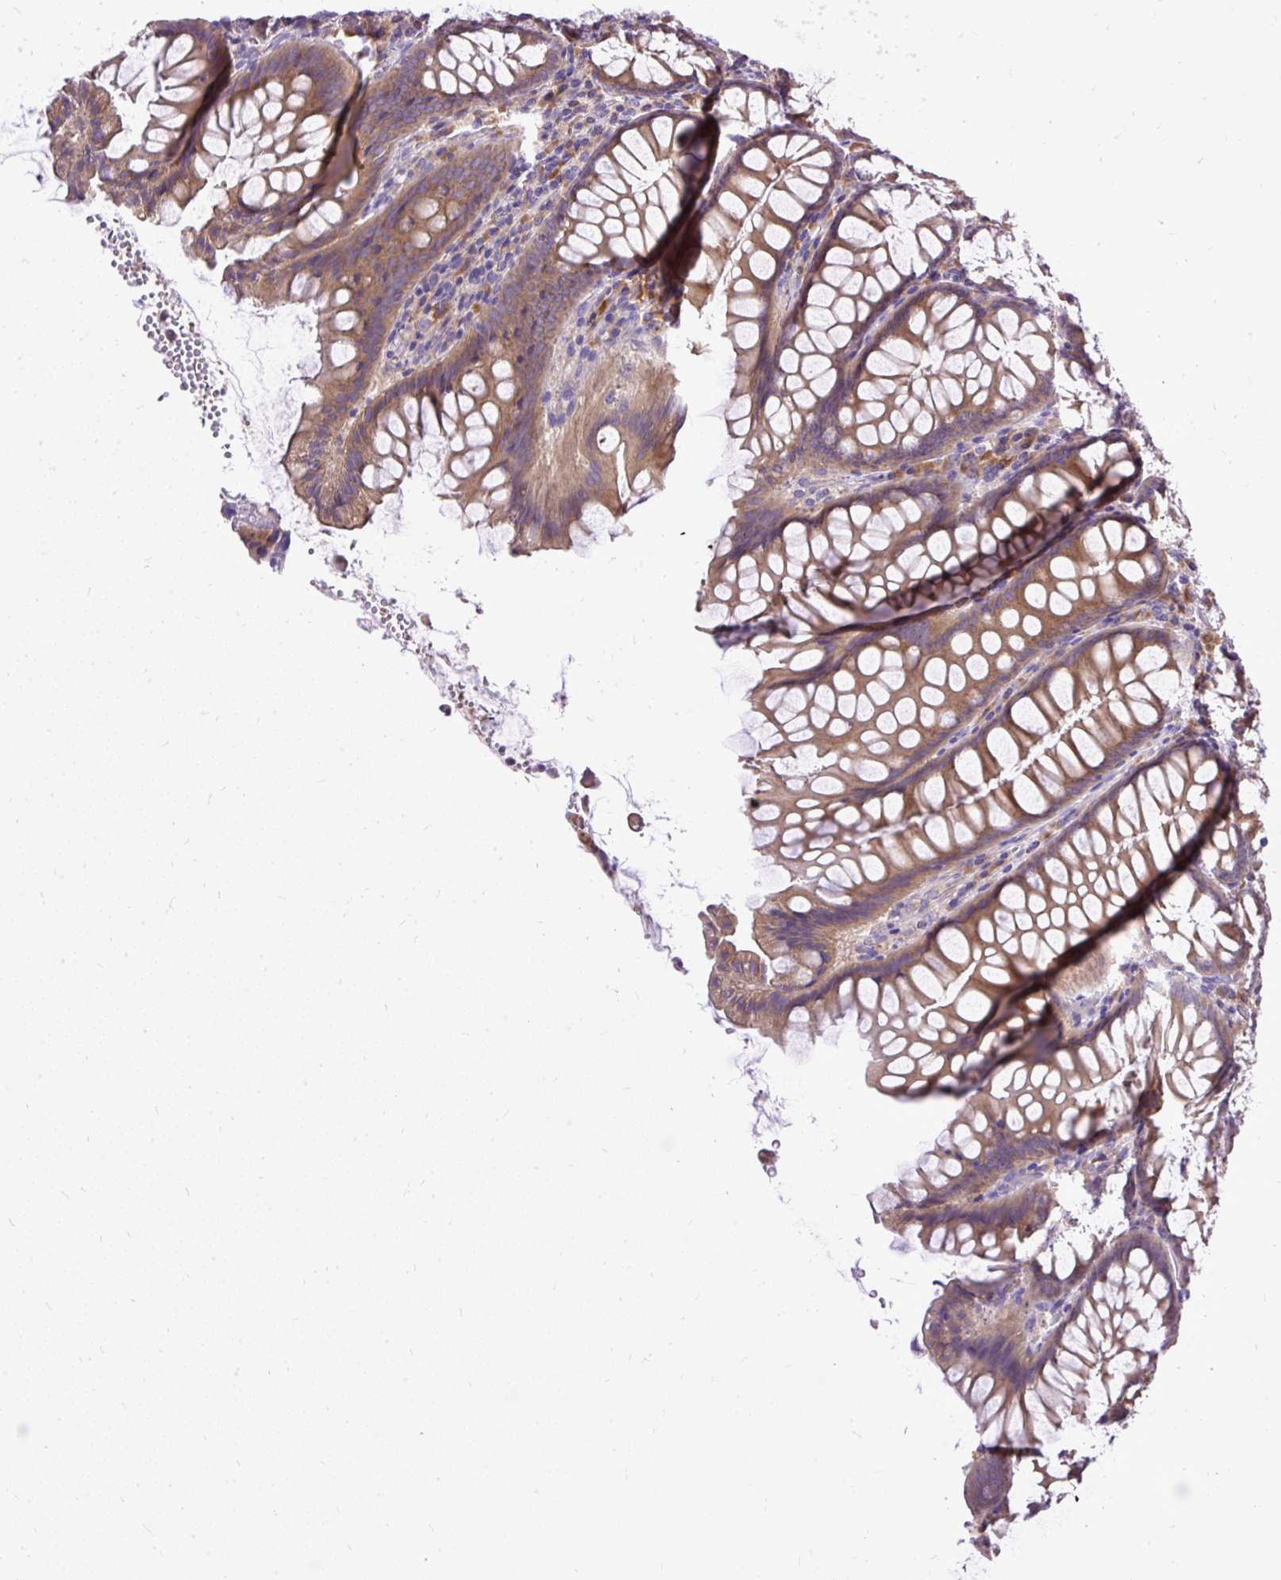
{"staining": {"intensity": "weak", "quantity": ">75%", "location": "cytoplasmic/membranous"}, "tissue": "colon", "cell_type": "Endothelial cells", "image_type": "normal", "snomed": [{"axis": "morphology", "description": "Normal tissue, NOS"}, {"axis": "topography", "description": "Colon"}], "caption": "Immunohistochemical staining of normal human colon reveals low levels of weak cytoplasmic/membranous positivity in about >75% of endothelial cells. (DAB IHC, brown staining for protein, blue staining for nuclei).", "gene": "SEC63", "patient": {"sex": "female", "age": 79}}